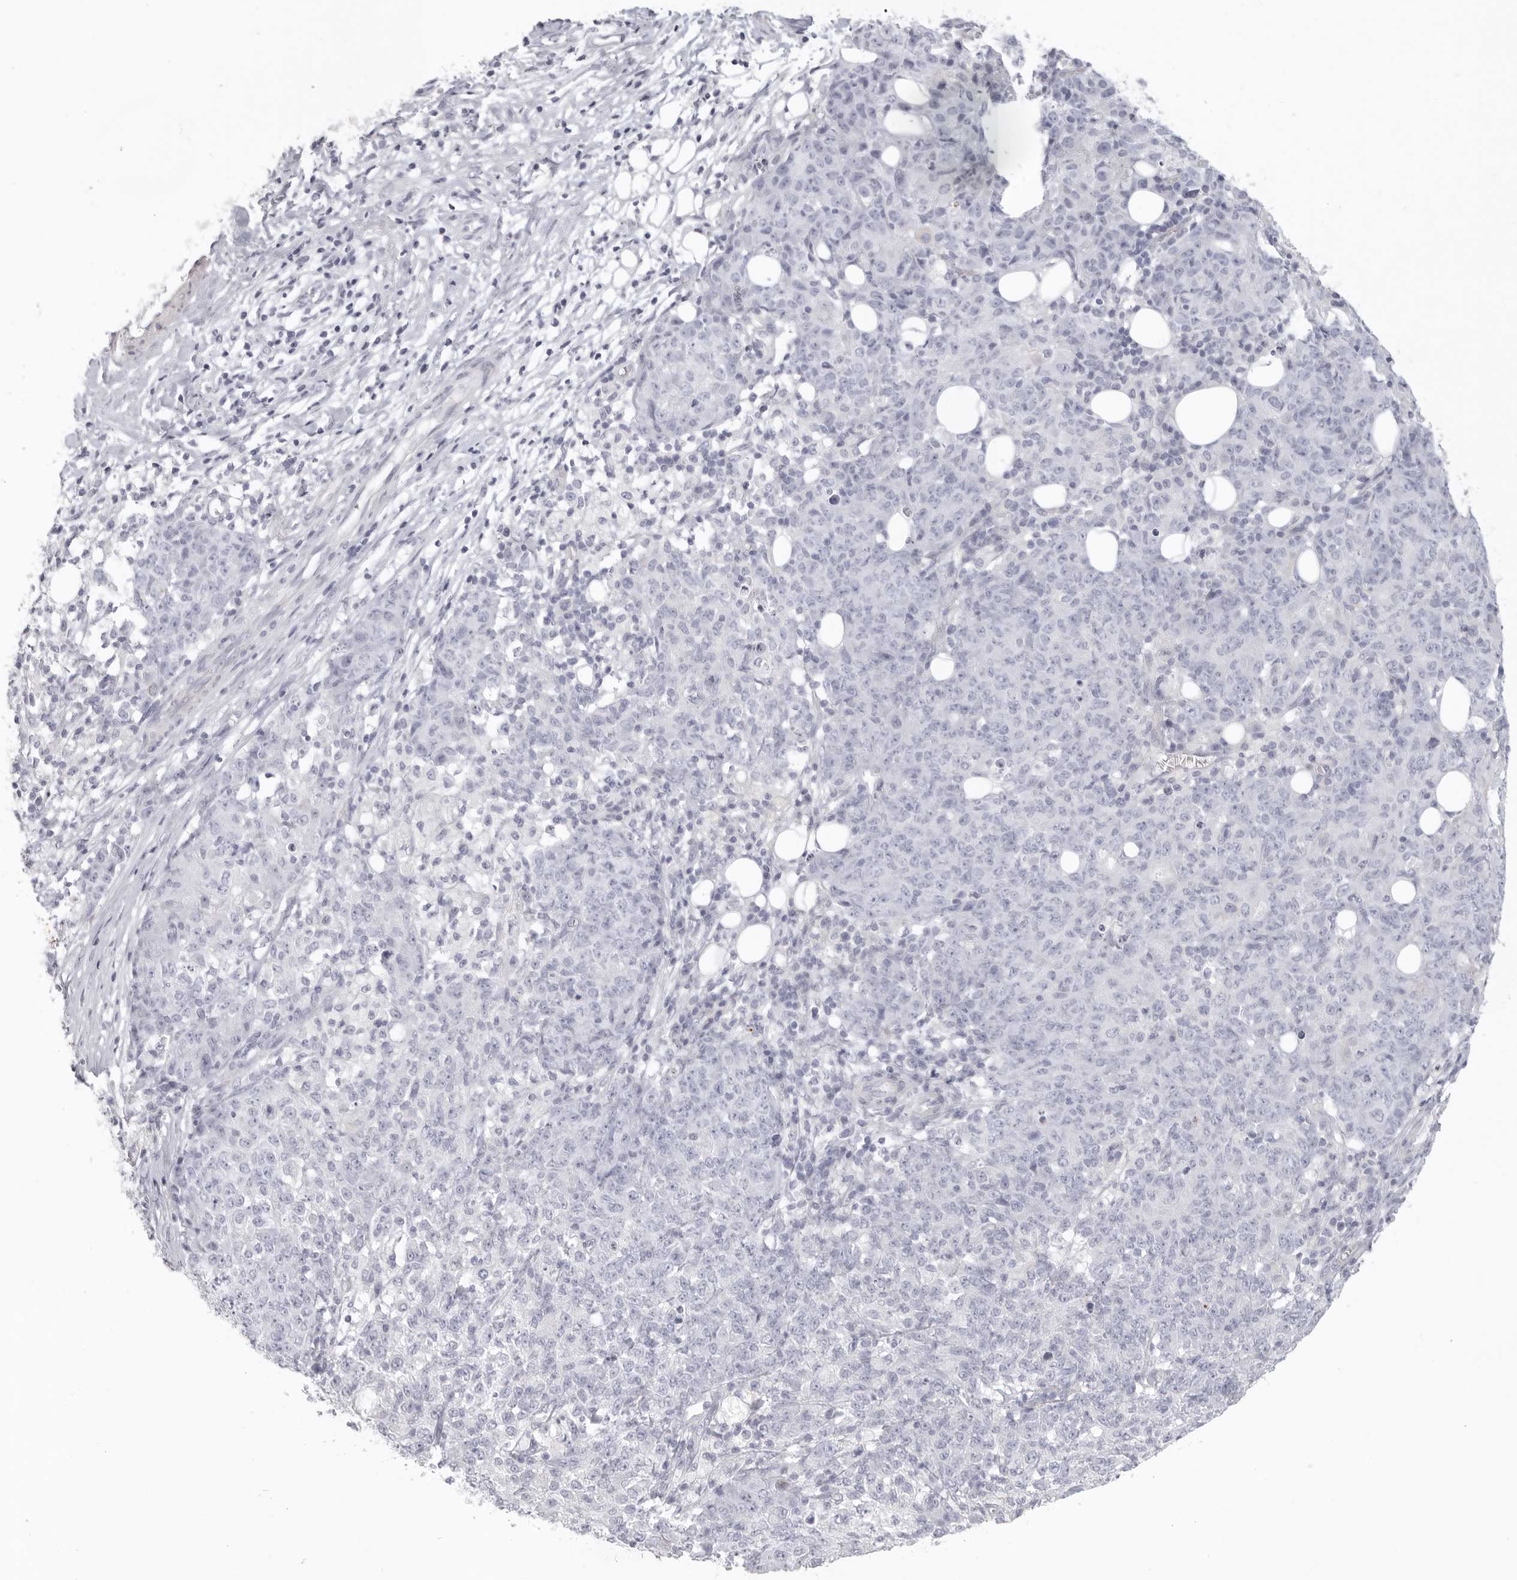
{"staining": {"intensity": "negative", "quantity": "none", "location": "none"}, "tissue": "ovarian cancer", "cell_type": "Tumor cells", "image_type": "cancer", "snomed": [{"axis": "morphology", "description": "Carcinoma, endometroid"}, {"axis": "topography", "description": "Ovary"}], "caption": "Image shows no significant protein positivity in tumor cells of endometroid carcinoma (ovarian). (IHC, brightfield microscopy, high magnification).", "gene": "RXFP1", "patient": {"sex": "female", "age": 42}}